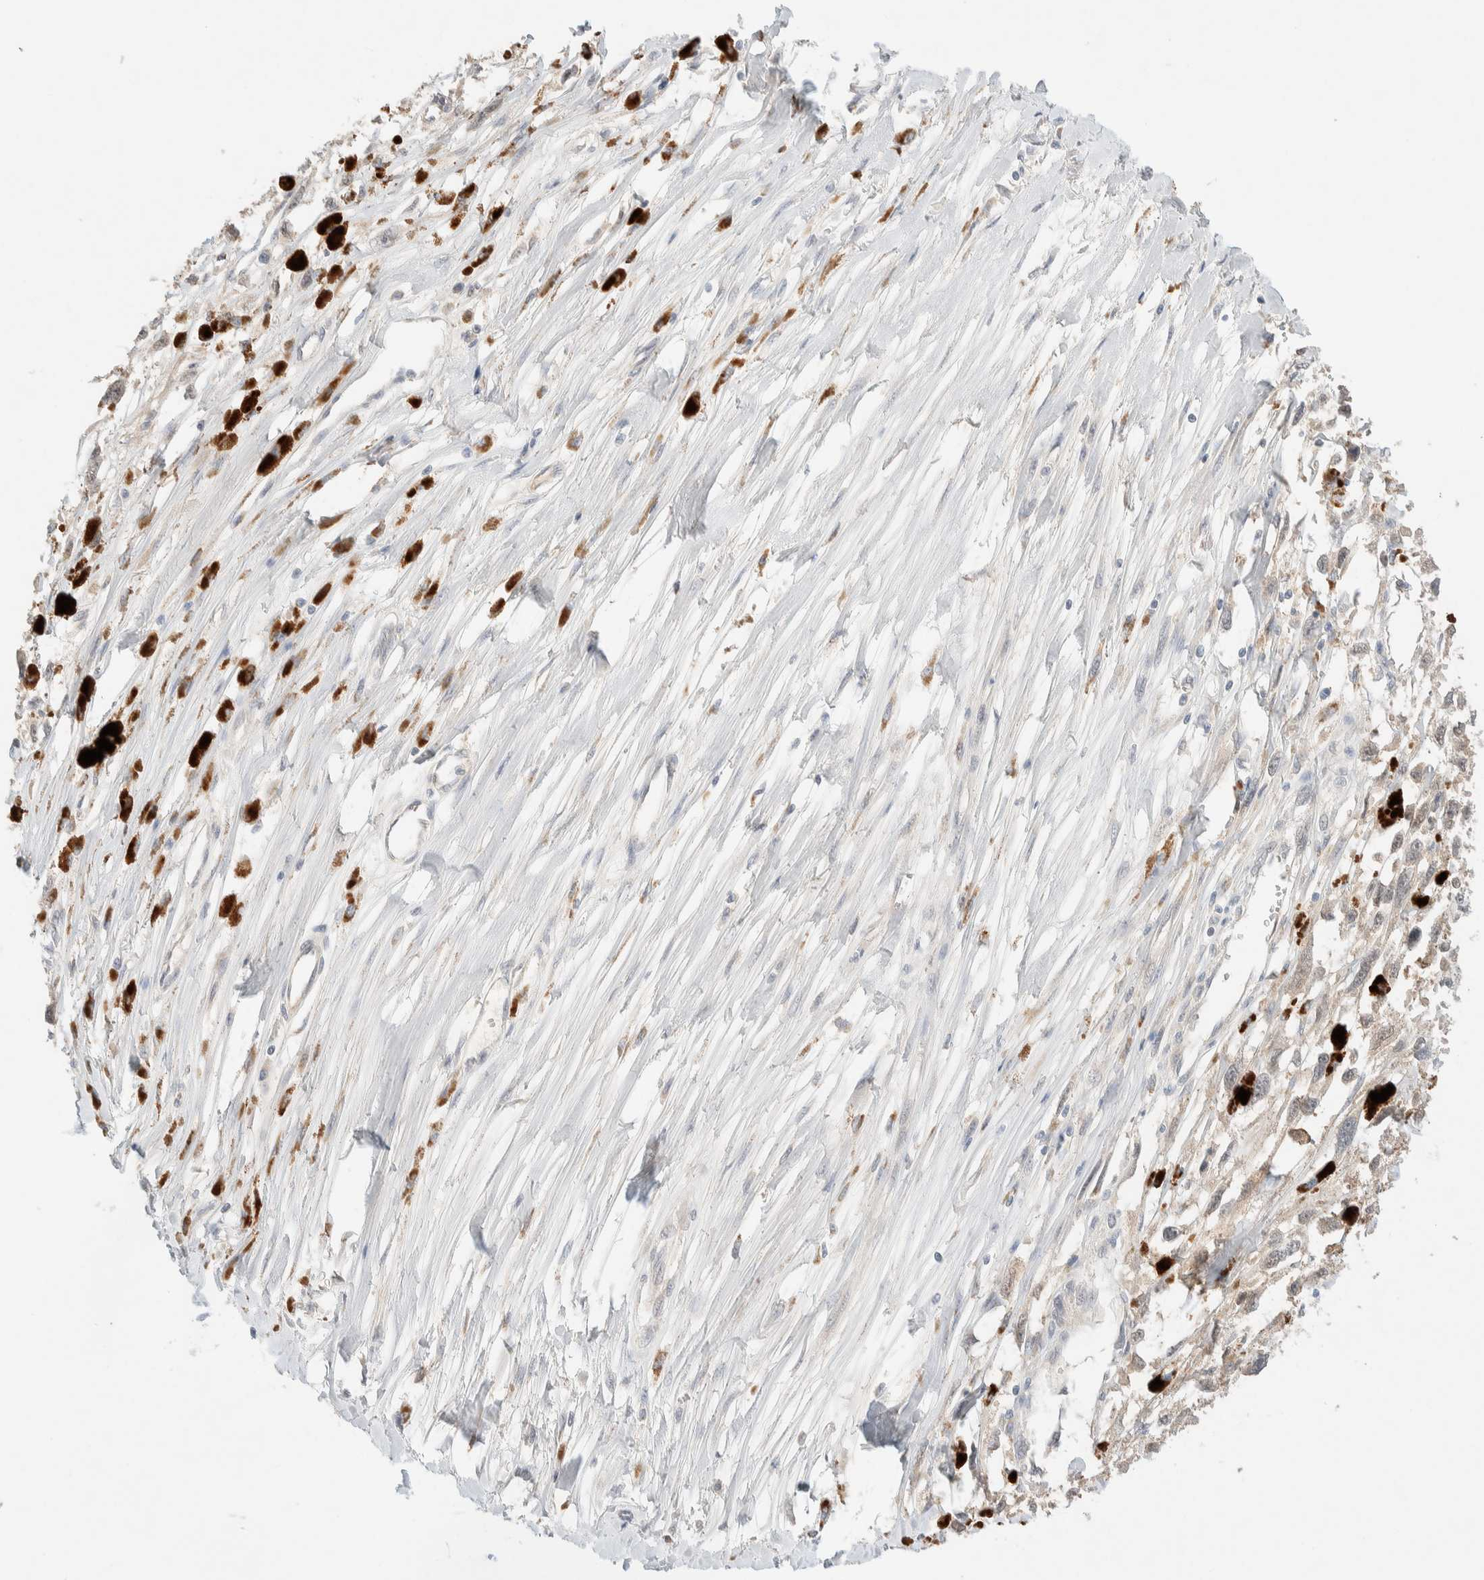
{"staining": {"intensity": "weak", "quantity": "25%-75%", "location": "cytoplasmic/membranous"}, "tissue": "melanoma", "cell_type": "Tumor cells", "image_type": "cancer", "snomed": [{"axis": "morphology", "description": "Malignant melanoma, Metastatic site"}, {"axis": "topography", "description": "Lymph node"}], "caption": "Malignant melanoma (metastatic site) was stained to show a protein in brown. There is low levels of weak cytoplasmic/membranous expression in approximately 25%-75% of tumor cells. The staining is performed using DAB brown chromogen to label protein expression. The nuclei are counter-stained blue using hematoxylin.", "gene": "CHKA", "patient": {"sex": "male", "age": 59}}